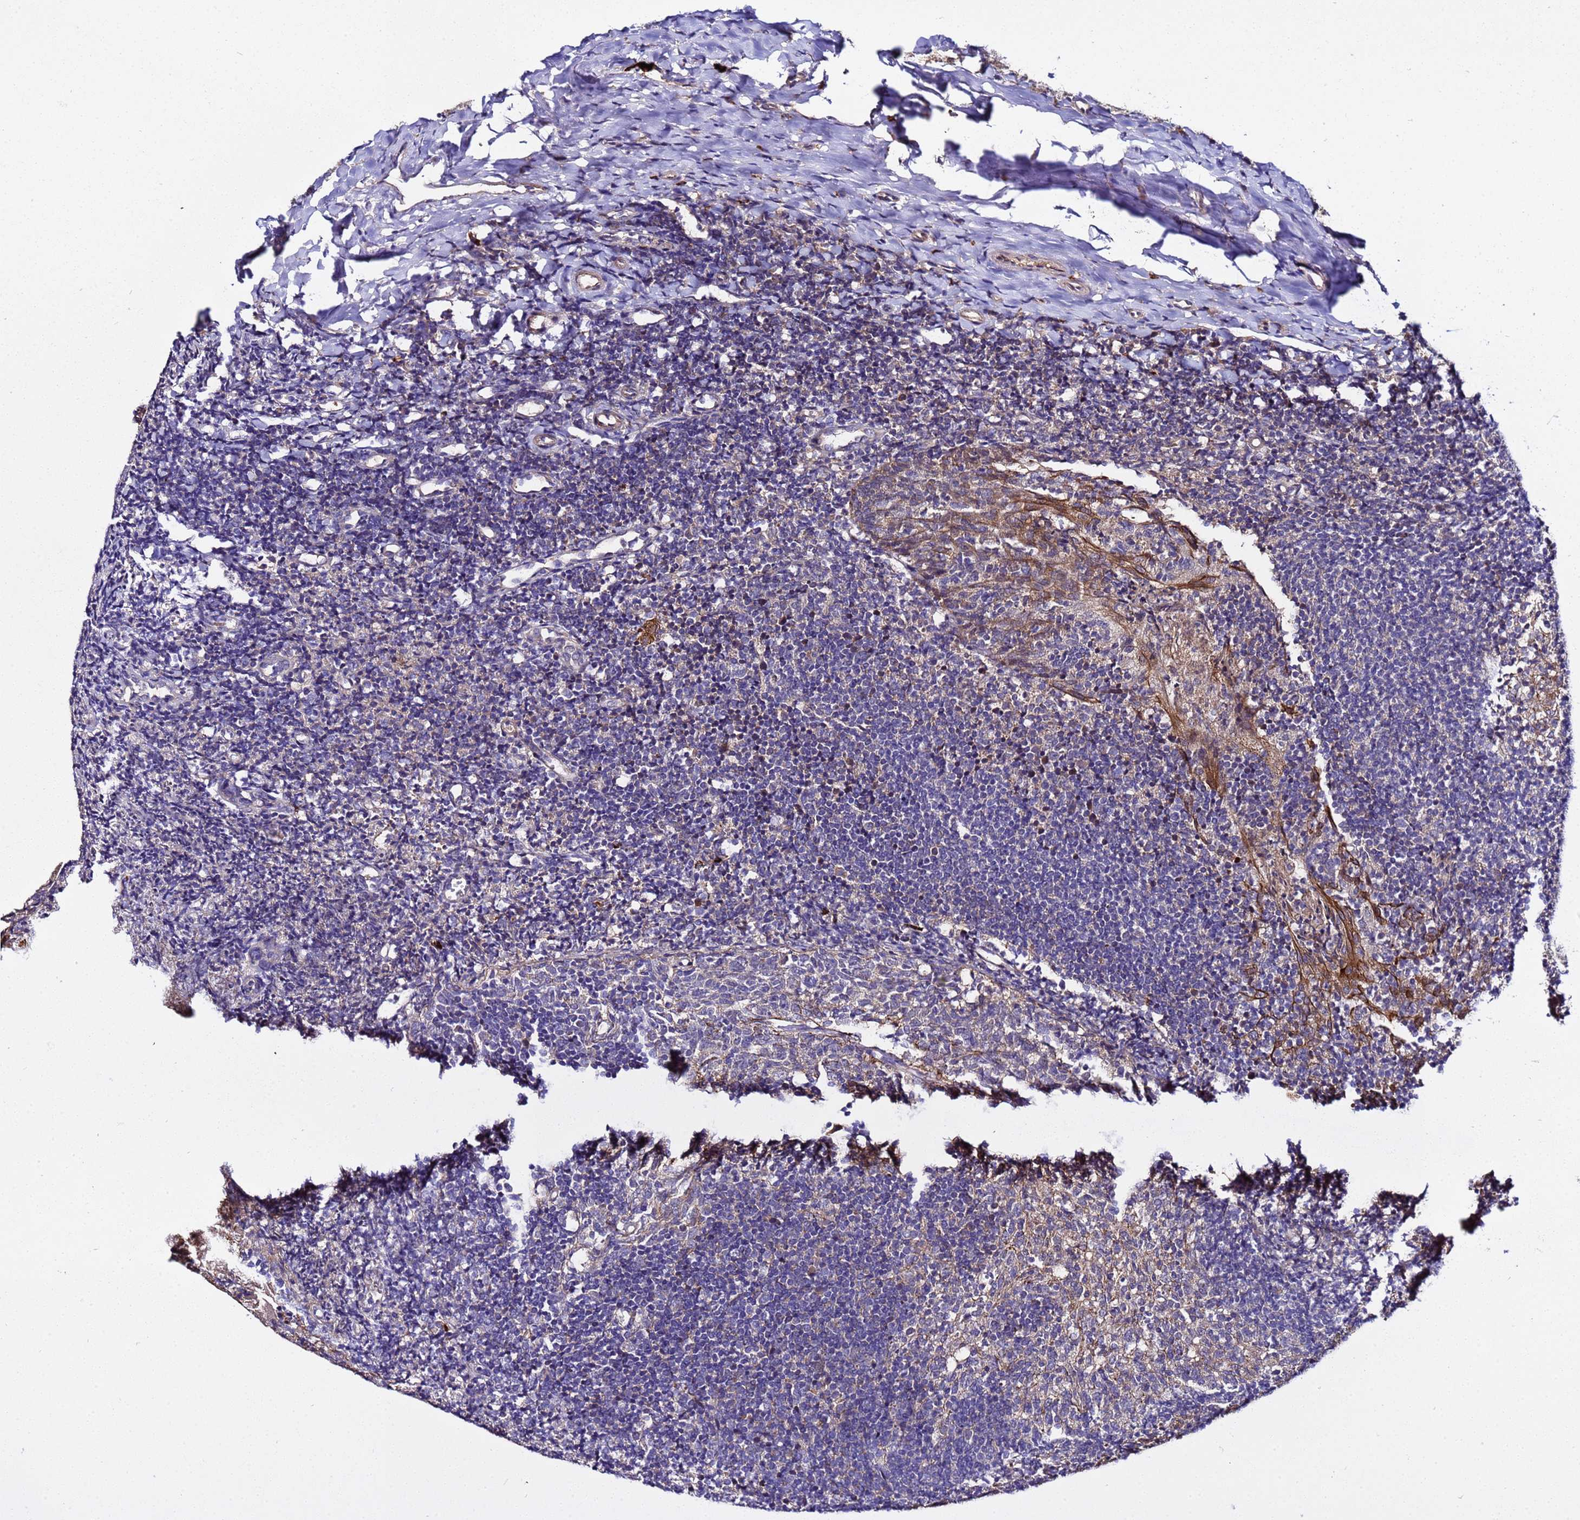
{"staining": {"intensity": "weak", "quantity": "25%-75%", "location": "cytoplasmic/membranous"}, "tissue": "tonsil", "cell_type": "Germinal center cells", "image_type": "normal", "snomed": [{"axis": "morphology", "description": "Normal tissue, NOS"}, {"axis": "topography", "description": "Tonsil"}], "caption": "DAB immunohistochemical staining of unremarkable tonsil shows weak cytoplasmic/membranous protein staining in about 25%-75% of germinal center cells.", "gene": "PLXDC2", "patient": {"sex": "female", "age": 10}}